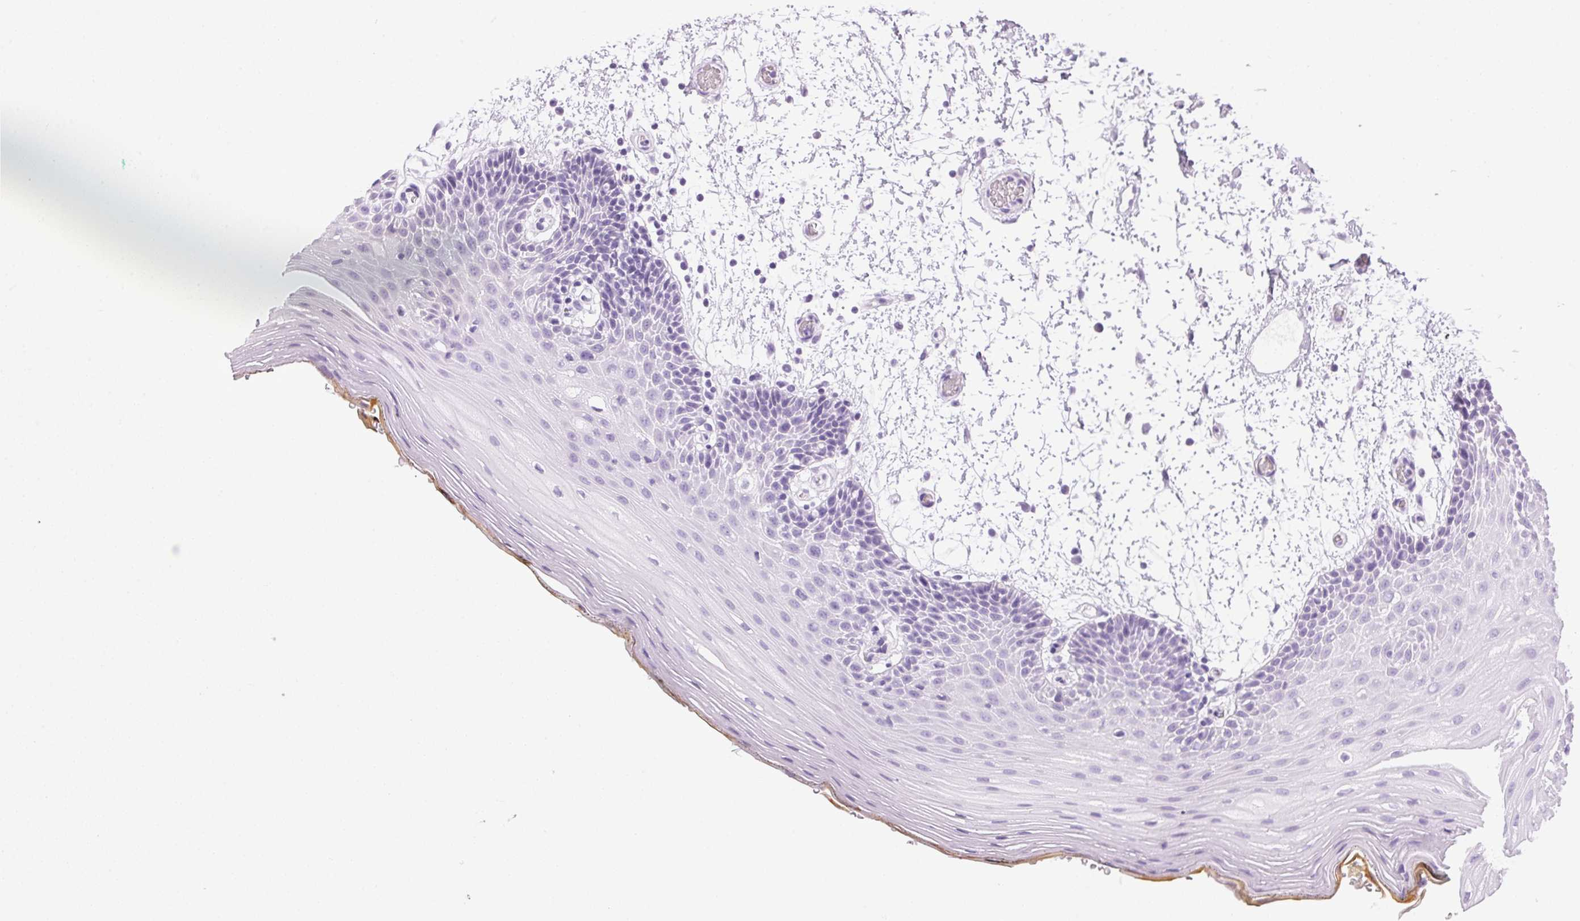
{"staining": {"intensity": "negative", "quantity": "none", "location": "none"}, "tissue": "oral mucosa", "cell_type": "Squamous epithelial cells", "image_type": "normal", "snomed": [{"axis": "morphology", "description": "Normal tissue, NOS"}, {"axis": "morphology", "description": "Squamous cell carcinoma, NOS"}, {"axis": "topography", "description": "Oral tissue"}, {"axis": "topography", "description": "Head-Neck"}], "caption": "This histopathology image is of normal oral mucosa stained with IHC to label a protein in brown with the nuclei are counter-stained blue. There is no positivity in squamous epithelial cells. The staining was performed using DAB to visualize the protein expression in brown, while the nuclei were stained in blue with hematoxylin (Magnification: 20x).", "gene": "SP7", "patient": {"sex": "male", "age": 52}}